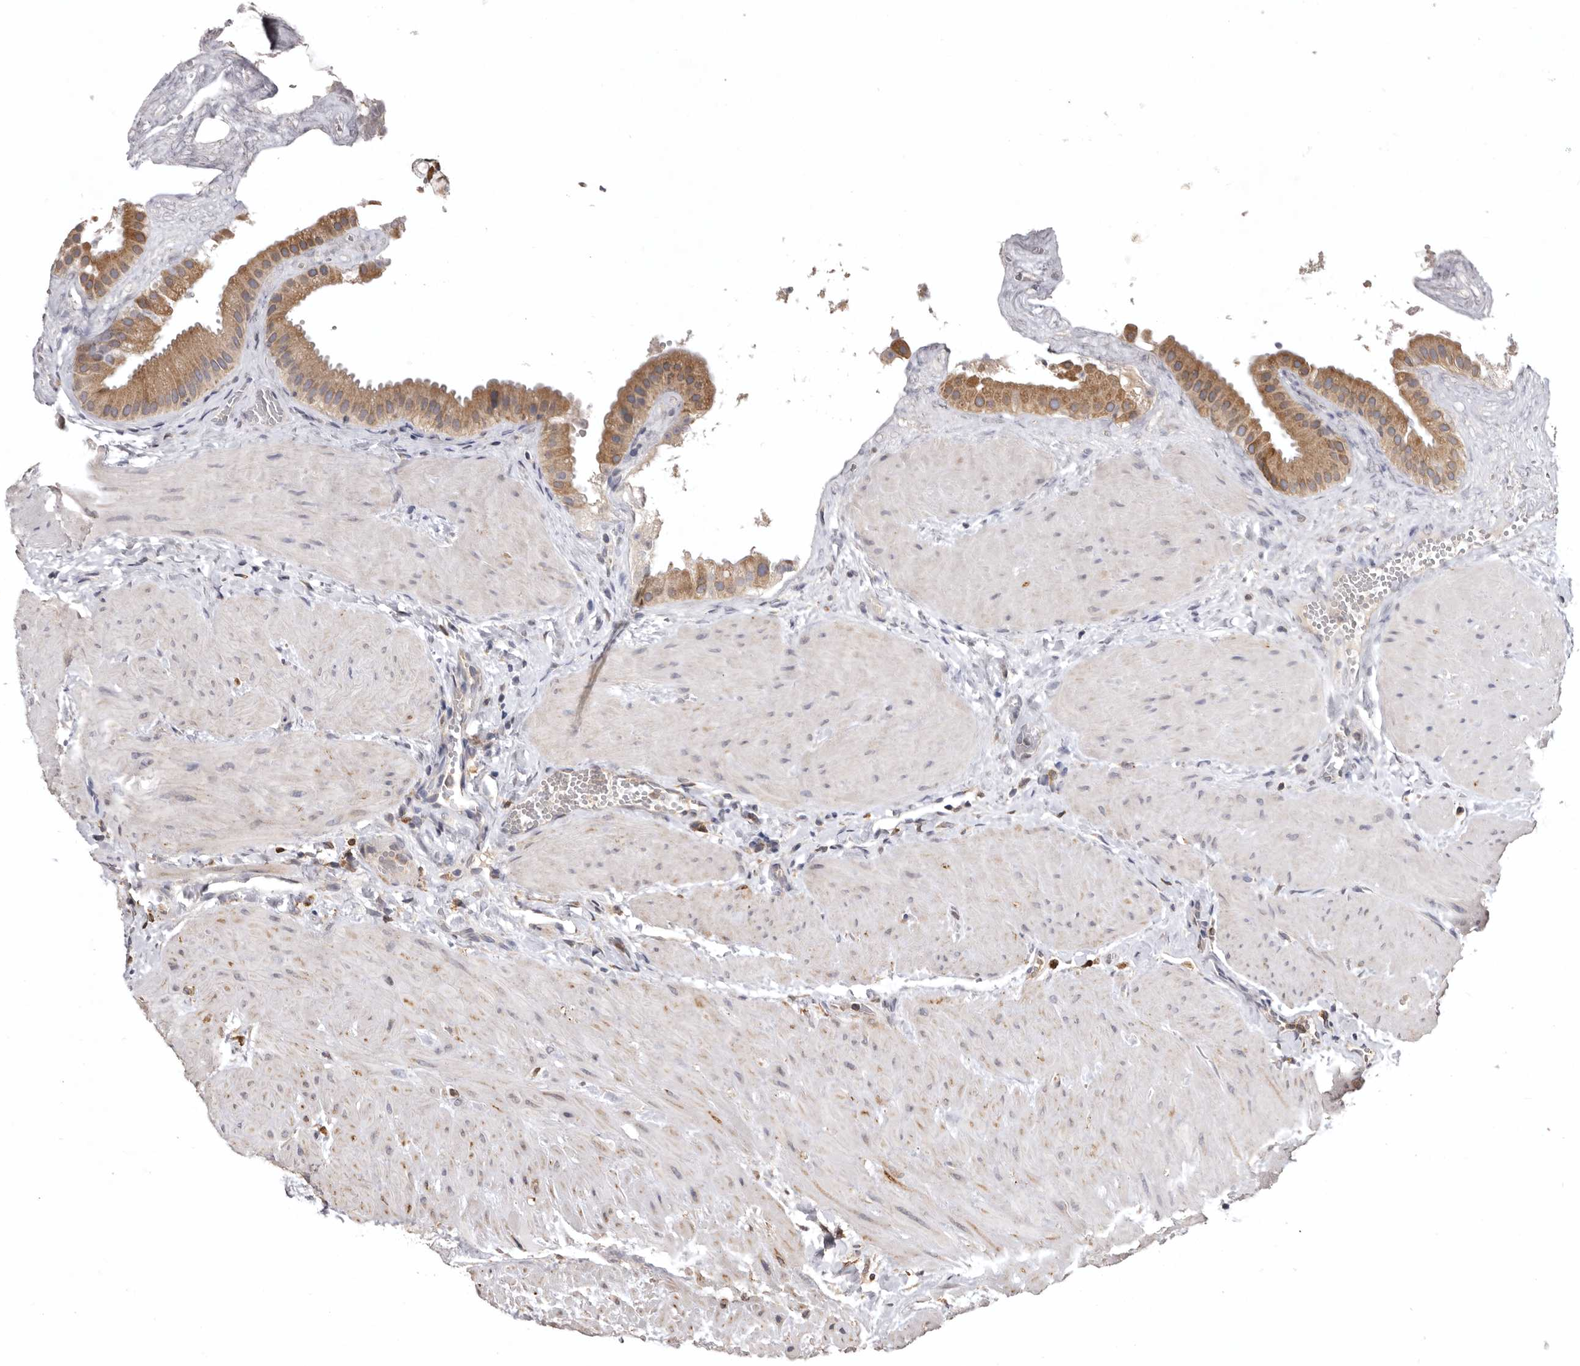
{"staining": {"intensity": "moderate", "quantity": ">75%", "location": "cytoplasmic/membranous"}, "tissue": "gallbladder", "cell_type": "Glandular cells", "image_type": "normal", "snomed": [{"axis": "morphology", "description": "Normal tissue, NOS"}, {"axis": "topography", "description": "Gallbladder"}], "caption": "Protein staining demonstrates moderate cytoplasmic/membranous expression in about >75% of glandular cells in unremarkable gallbladder.", "gene": "INKA2", "patient": {"sex": "male", "age": 55}}